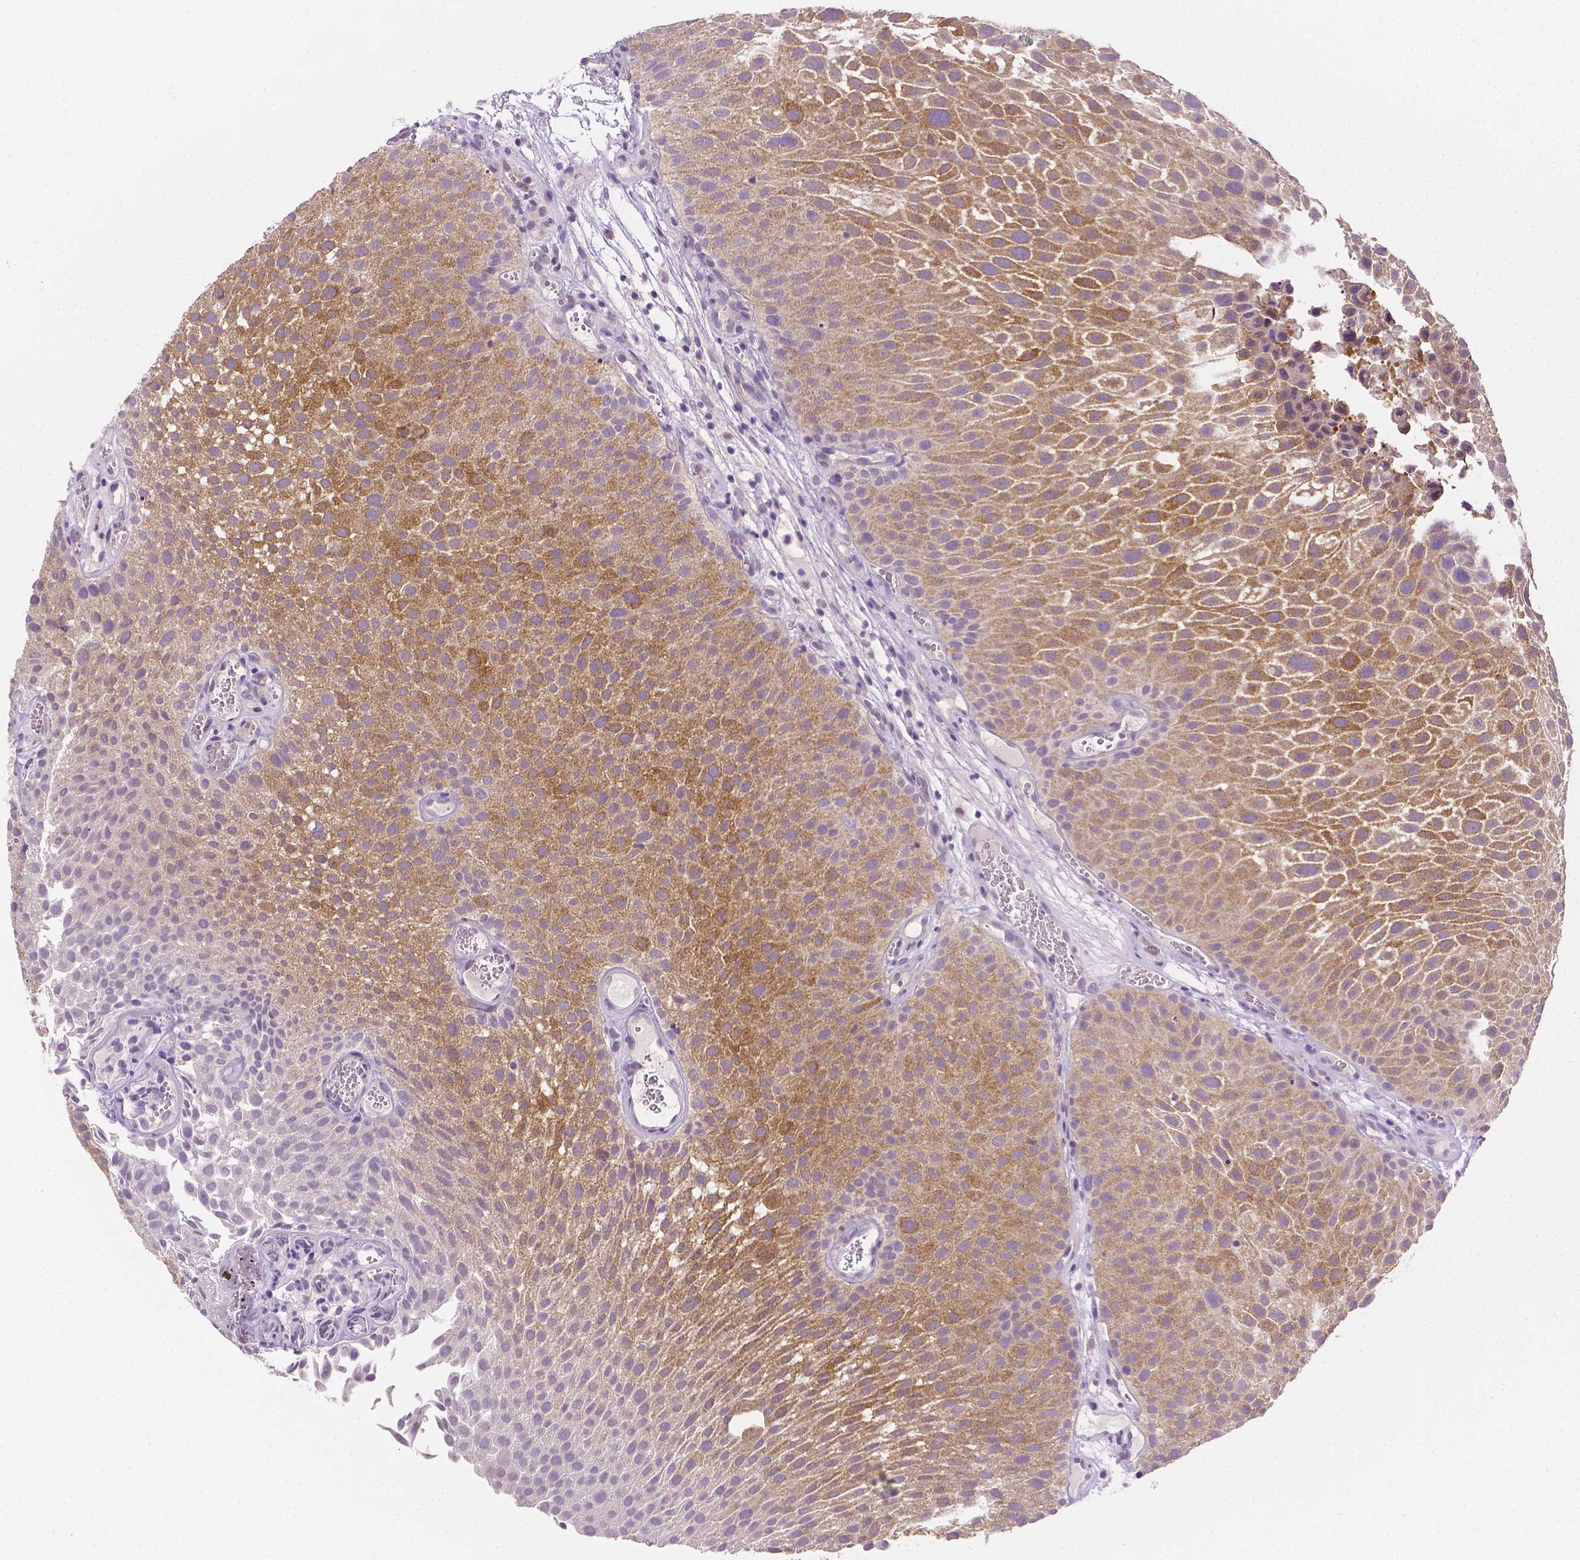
{"staining": {"intensity": "moderate", "quantity": "25%-75%", "location": "cytoplasmic/membranous"}, "tissue": "urothelial cancer", "cell_type": "Tumor cells", "image_type": "cancer", "snomed": [{"axis": "morphology", "description": "Urothelial carcinoma, Low grade"}, {"axis": "topography", "description": "Urinary bladder"}], "caption": "DAB (3,3'-diaminobenzidine) immunohistochemical staining of human urothelial cancer demonstrates moderate cytoplasmic/membranous protein staining in about 25%-75% of tumor cells. The staining was performed using DAB to visualize the protein expression in brown, while the nuclei were stained in blue with hematoxylin (Magnification: 20x).", "gene": "FASN", "patient": {"sex": "male", "age": 72}}